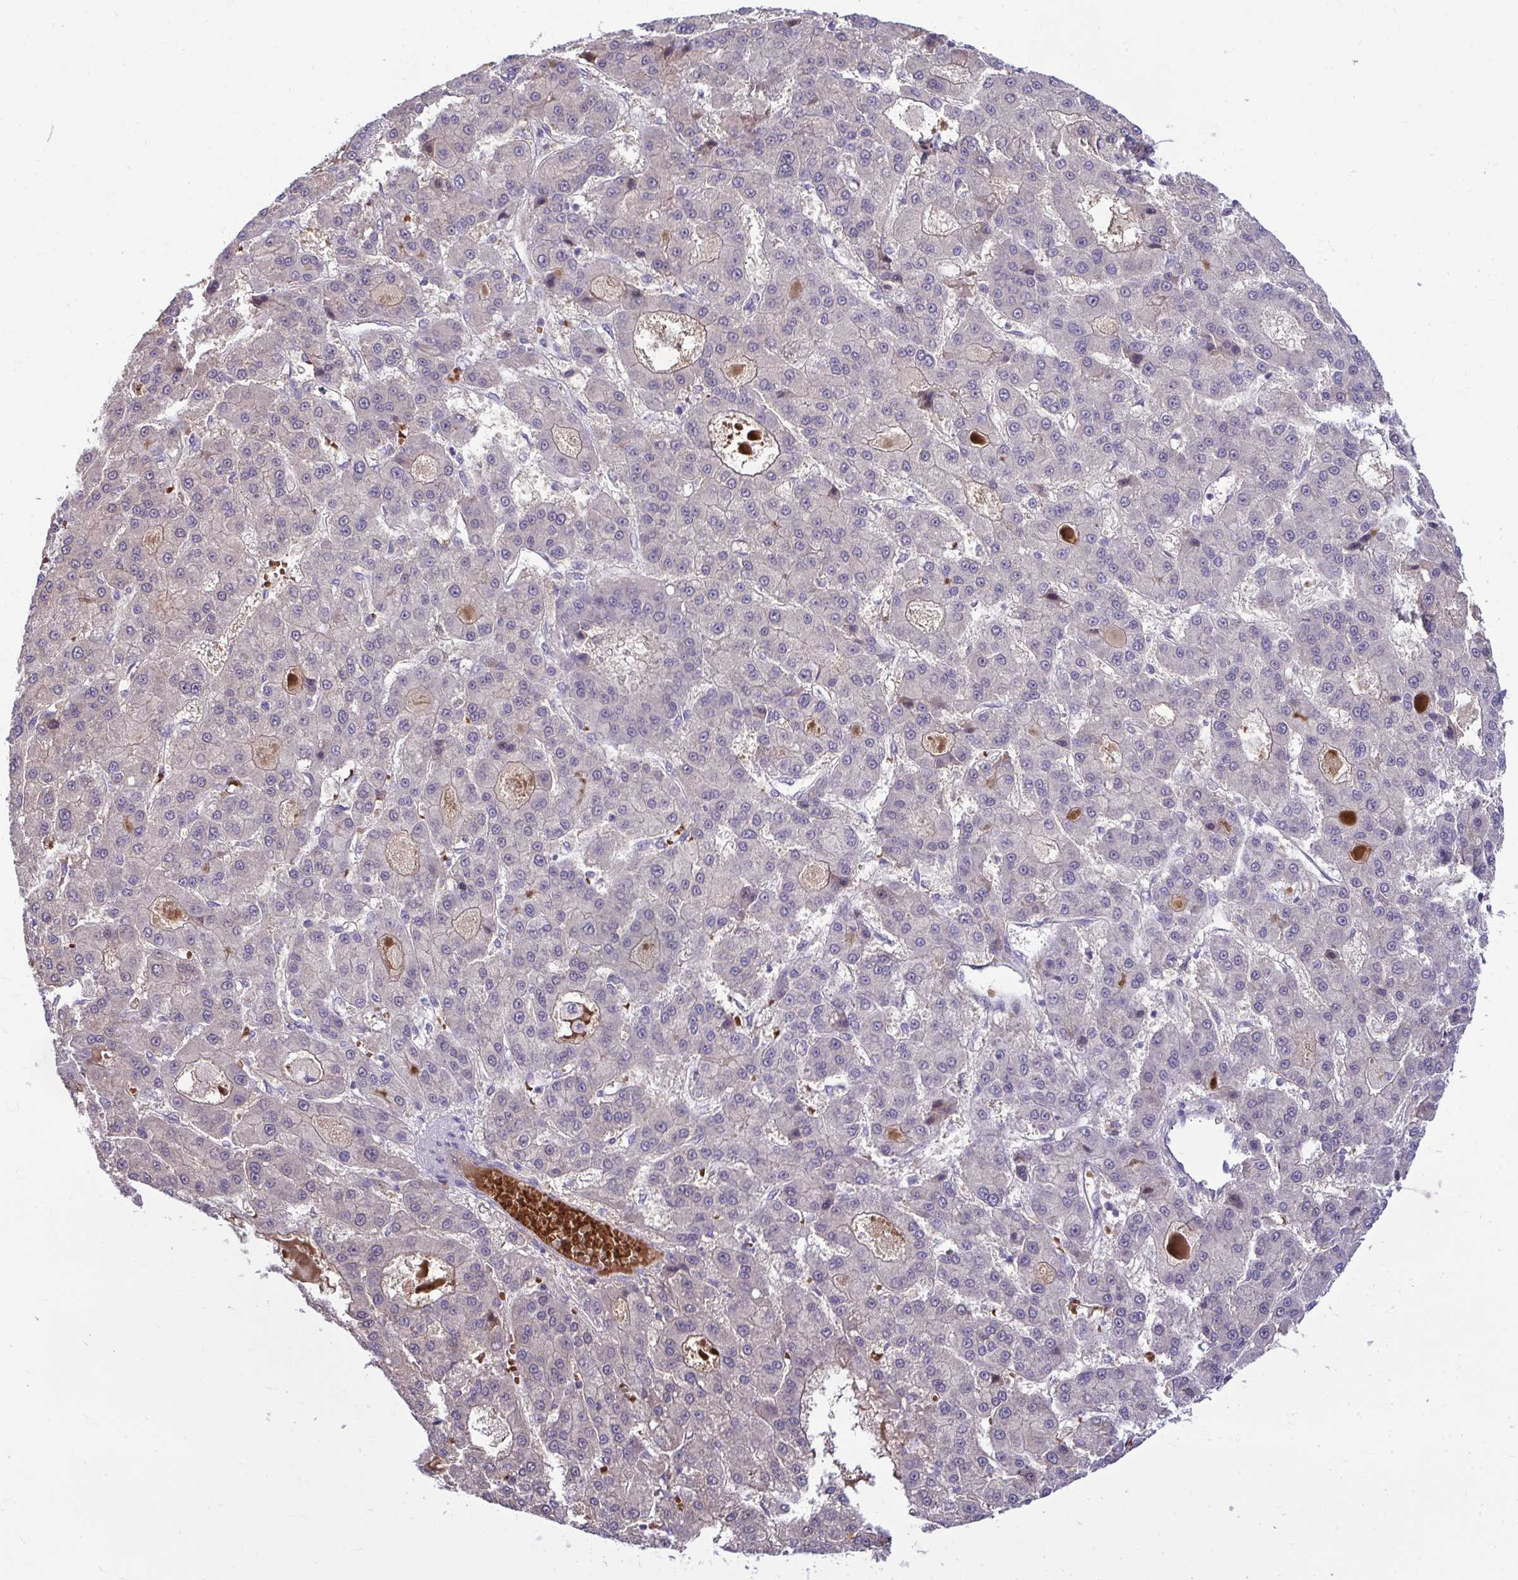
{"staining": {"intensity": "weak", "quantity": "<25%", "location": "cytoplasmic/membranous"}, "tissue": "liver cancer", "cell_type": "Tumor cells", "image_type": "cancer", "snomed": [{"axis": "morphology", "description": "Carcinoma, Hepatocellular, NOS"}, {"axis": "topography", "description": "Liver"}], "caption": "Immunohistochemistry image of neoplastic tissue: human liver cancer (hepatocellular carcinoma) stained with DAB (3,3'-diaminobenzidine) demonstrates no significant protein positivity in tumor cells.", "gene": "SLC14A1", "patient": {"sex": "male", "age": 70}}